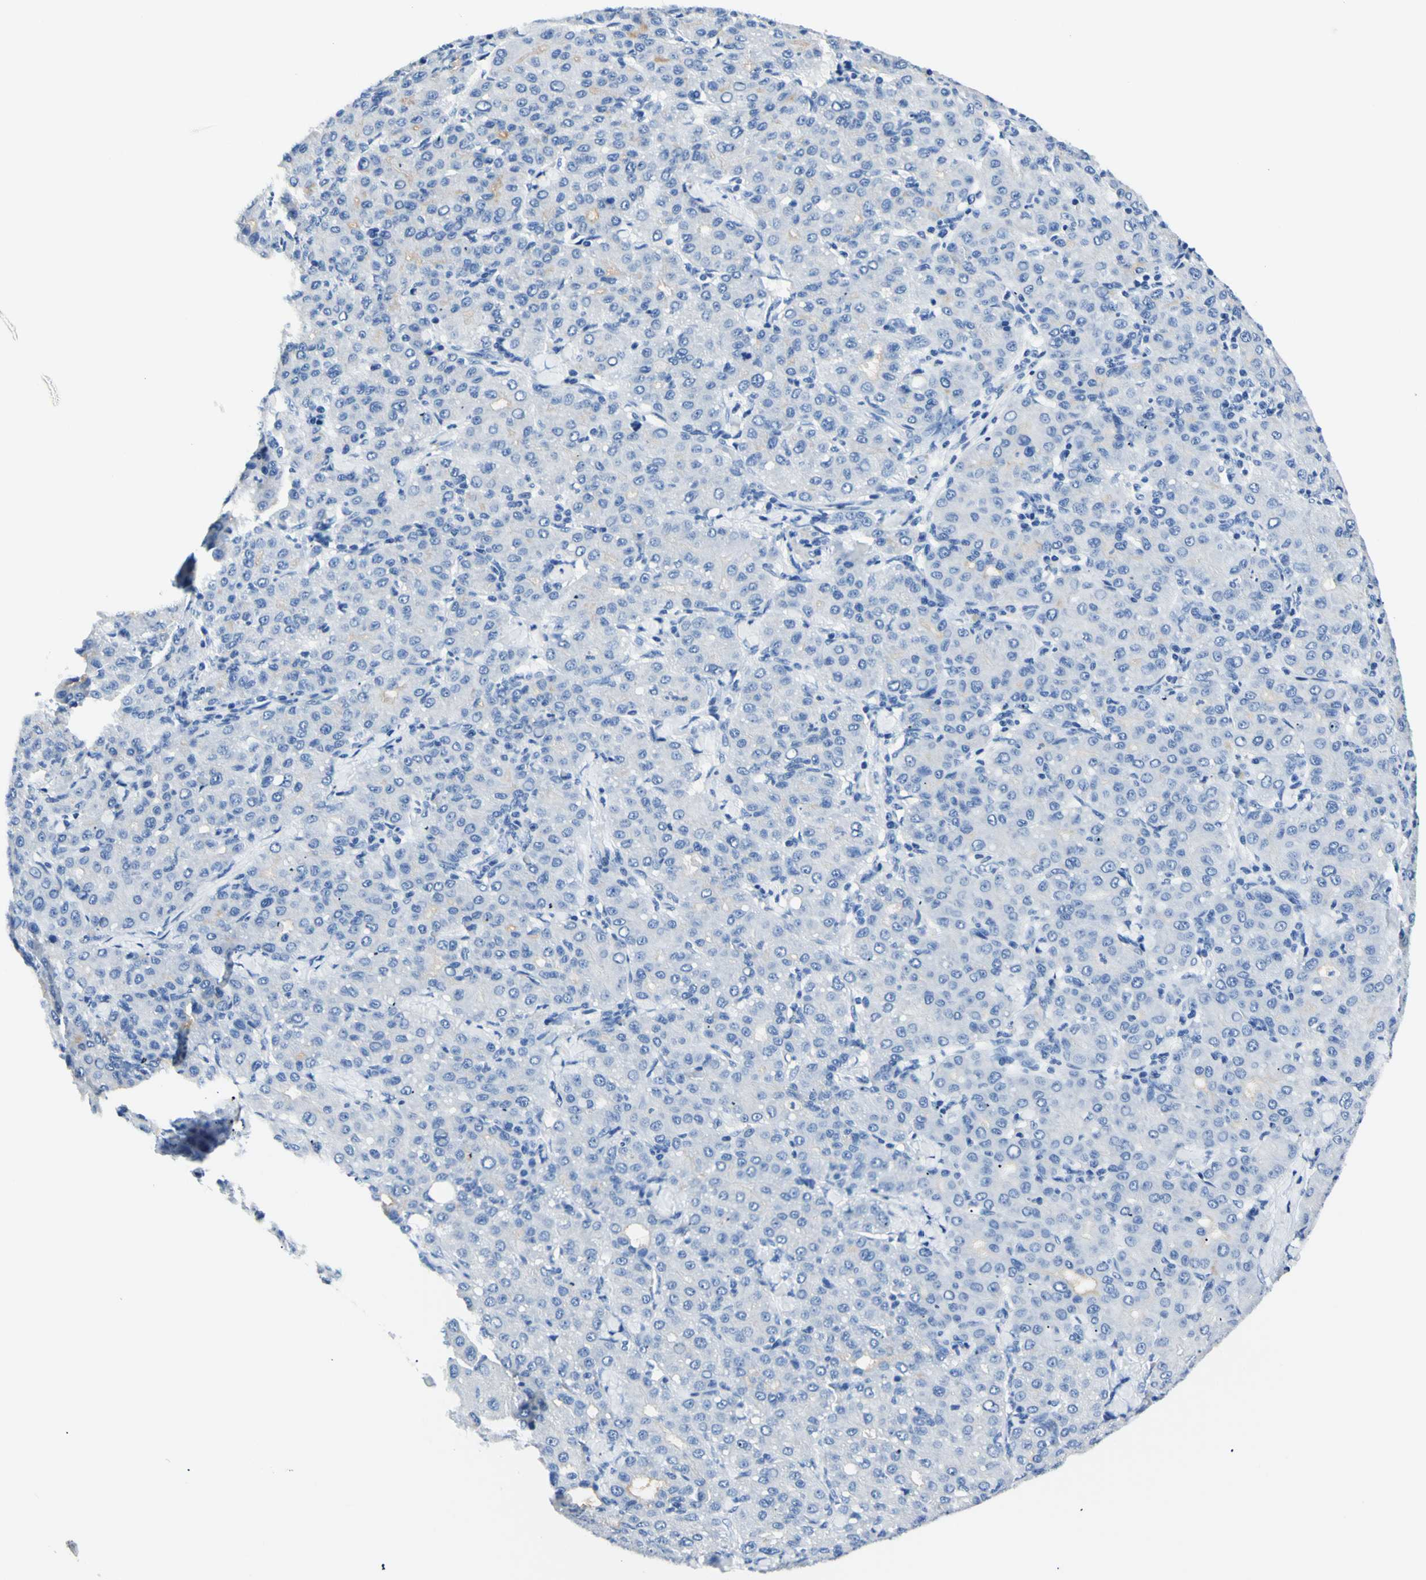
{"staining": {"intensity": "negative", "quantity": "none", "location": "none"}, "tissue": "liver cancer", "cell_type": "Tumor cells", "image_type": "cancer", "snomed": [{"axis": "morphology", "description": "Carcinoma, Hepatocellular, NOS"}, {"axis": "topography", "description": "Liver"}], "caption": "High power microscopy micrograph of an immunohistochemistry (IHC) micrograph of hepatocellular carcinoma (liver), revealing no significant staining in tumor cells.", "gene": "HPCA", "patient": {"sex": "male", "age": 65}}